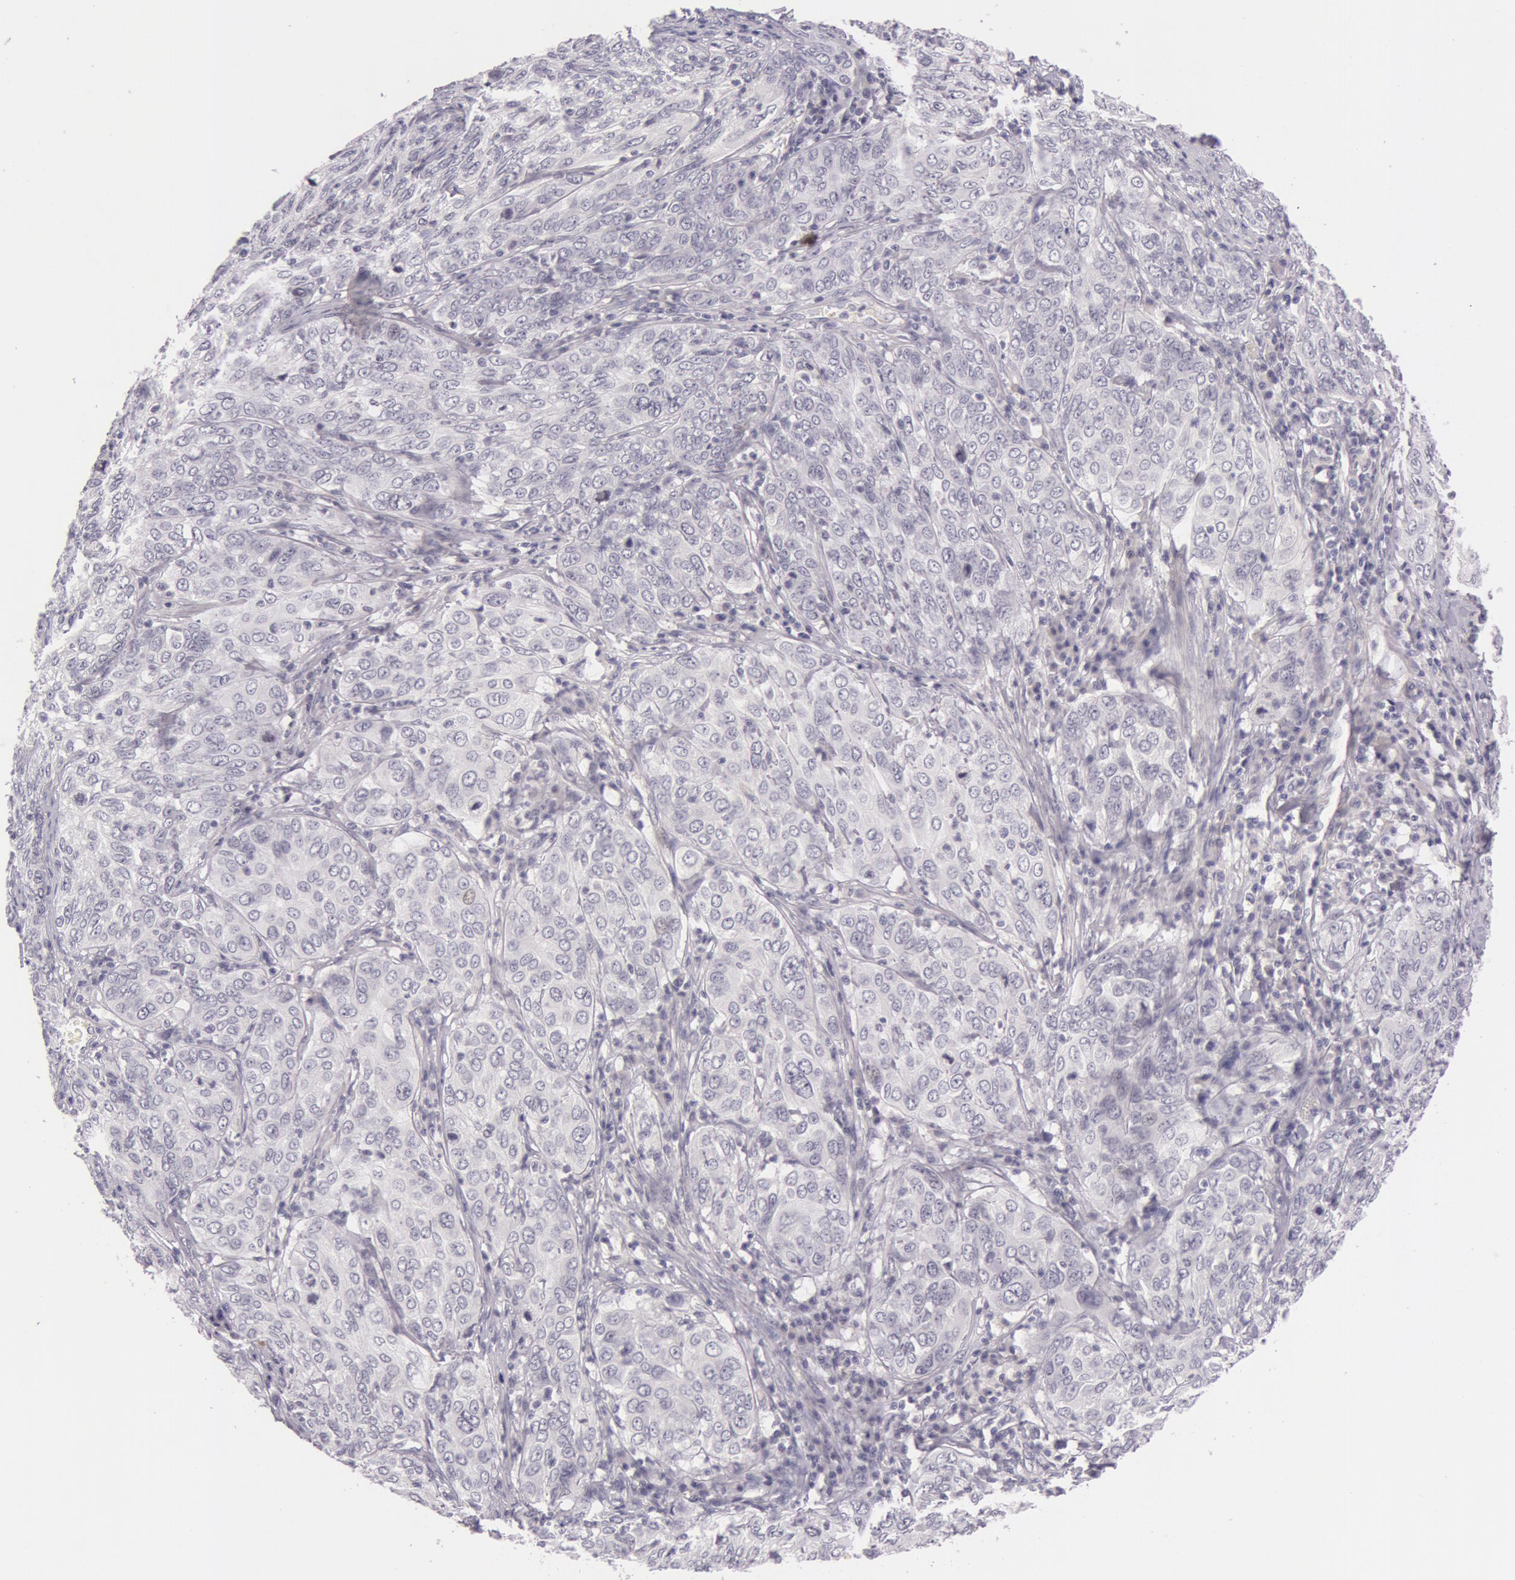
{"staining": {"intensity": "negative", "quantity": "none", "location": "none"}, "tissue": "cervical cancer", "cell_type": "Tumor cells", "image_type": "cancer", "snomed": [{"axis": "morphology", "description": "Squamous cell carcinoma, NOS"}, {"axis": "topography", "description": "Cervix"}], "caption": "This is an IHC histopathology image of cervical squamous cell carcinoma. There is no positivity in tumor cells.", "gene": "RBMY1F", "patient": {"sex": "female", "age": 38}}